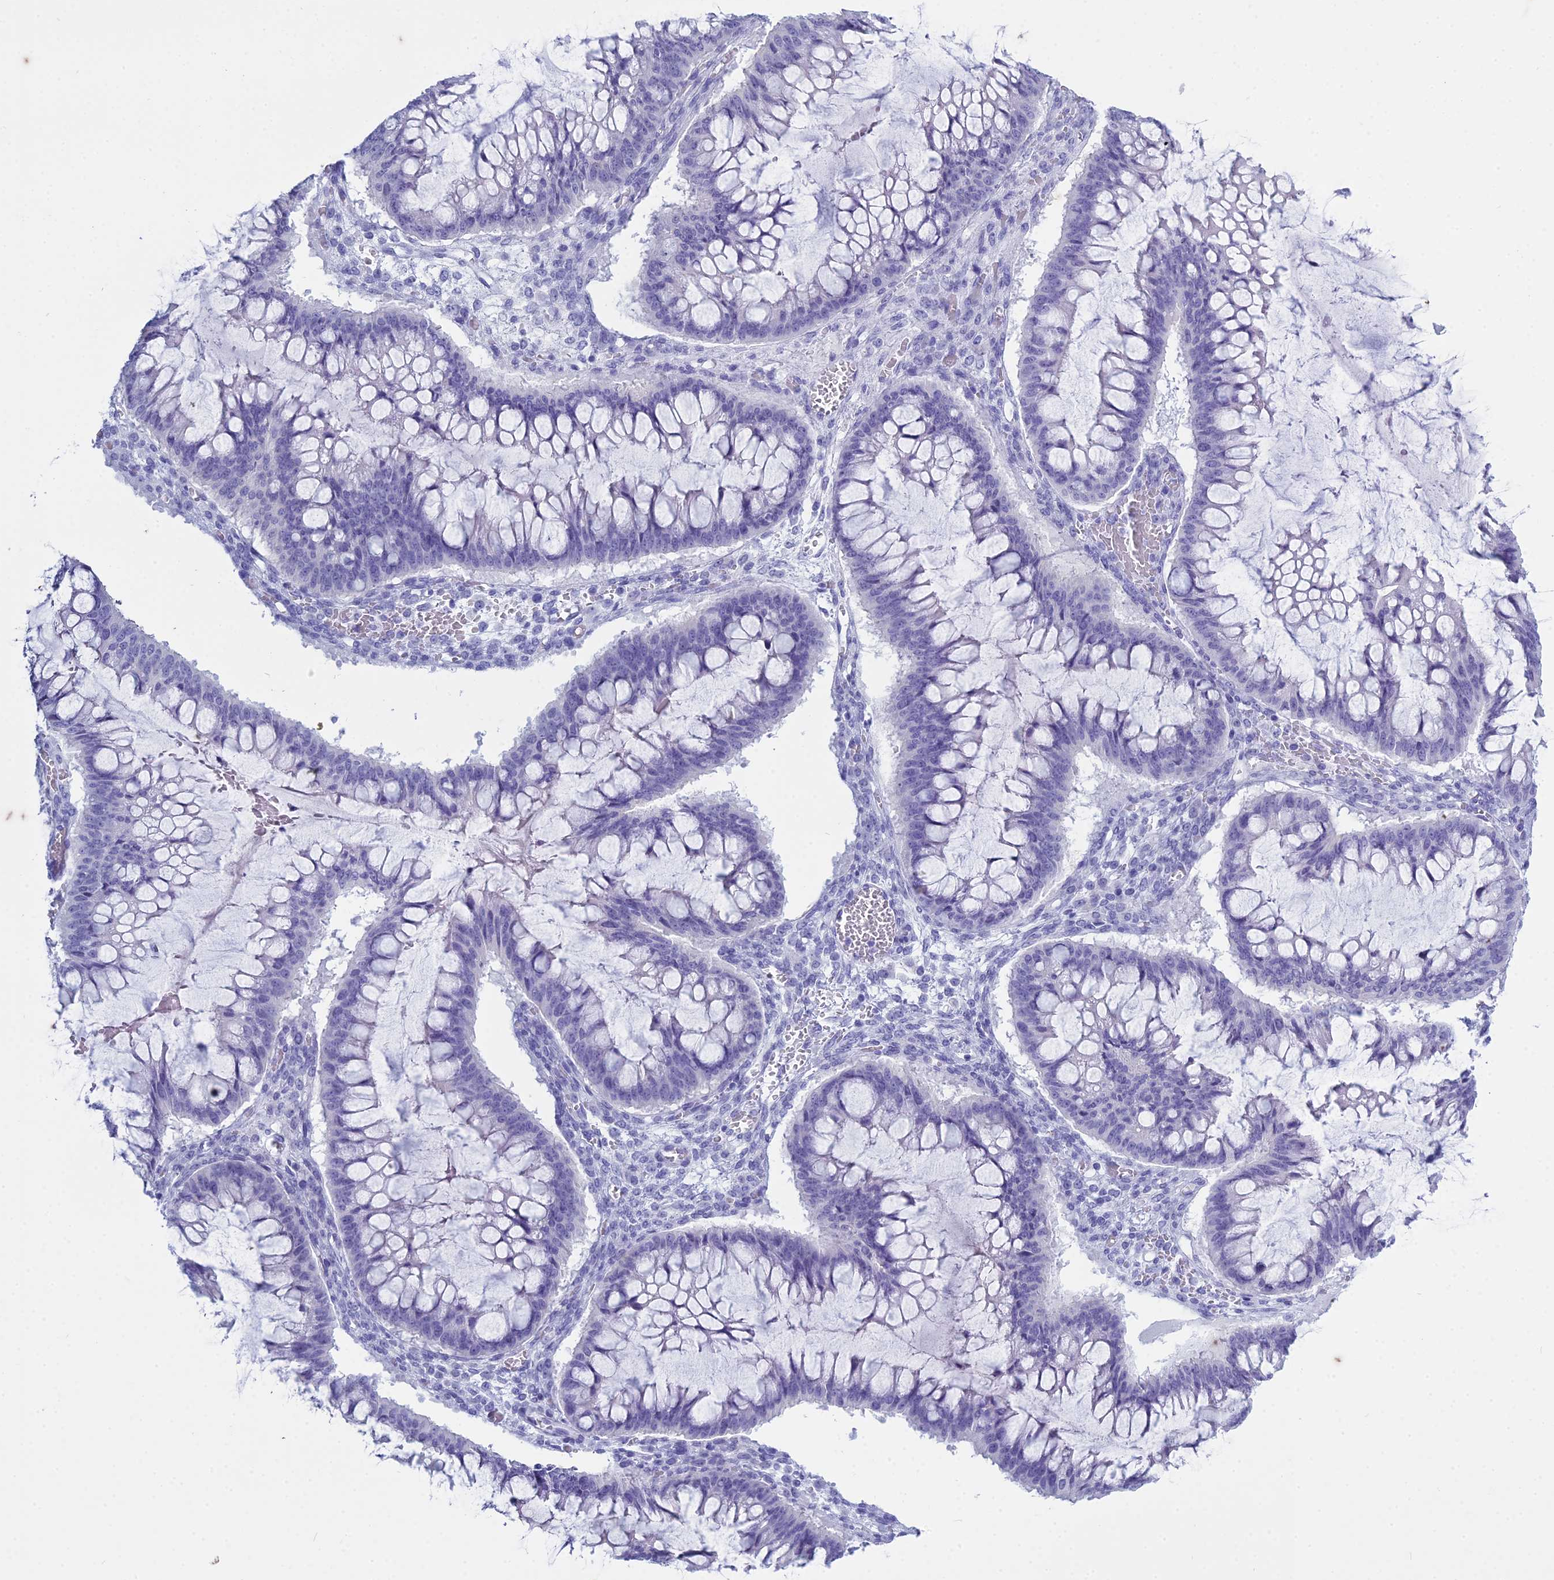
{"staining": {"intensity": "negative", "quantity": "none", "location": "none"}, "tissue": "ovarian cancer", "cell_type": "Tumor cells", "image_type": "cancer", "snomed": [{"axis": "morphology", "description": "Cystadenocarcinoma, mucinous, NOS"}, {"axis": "topography", "description": "Ovary"}], "caption": "Ovarian cancer was stained to show a protein in brown. There is no significant positivity in tumor cells. (DAB (3,3'-diaminobenzidine) immunohistochemistry with hematoxylin counter stain).", "gene": "HMGB4", "patient": {"sex": "female", "age": 73}}